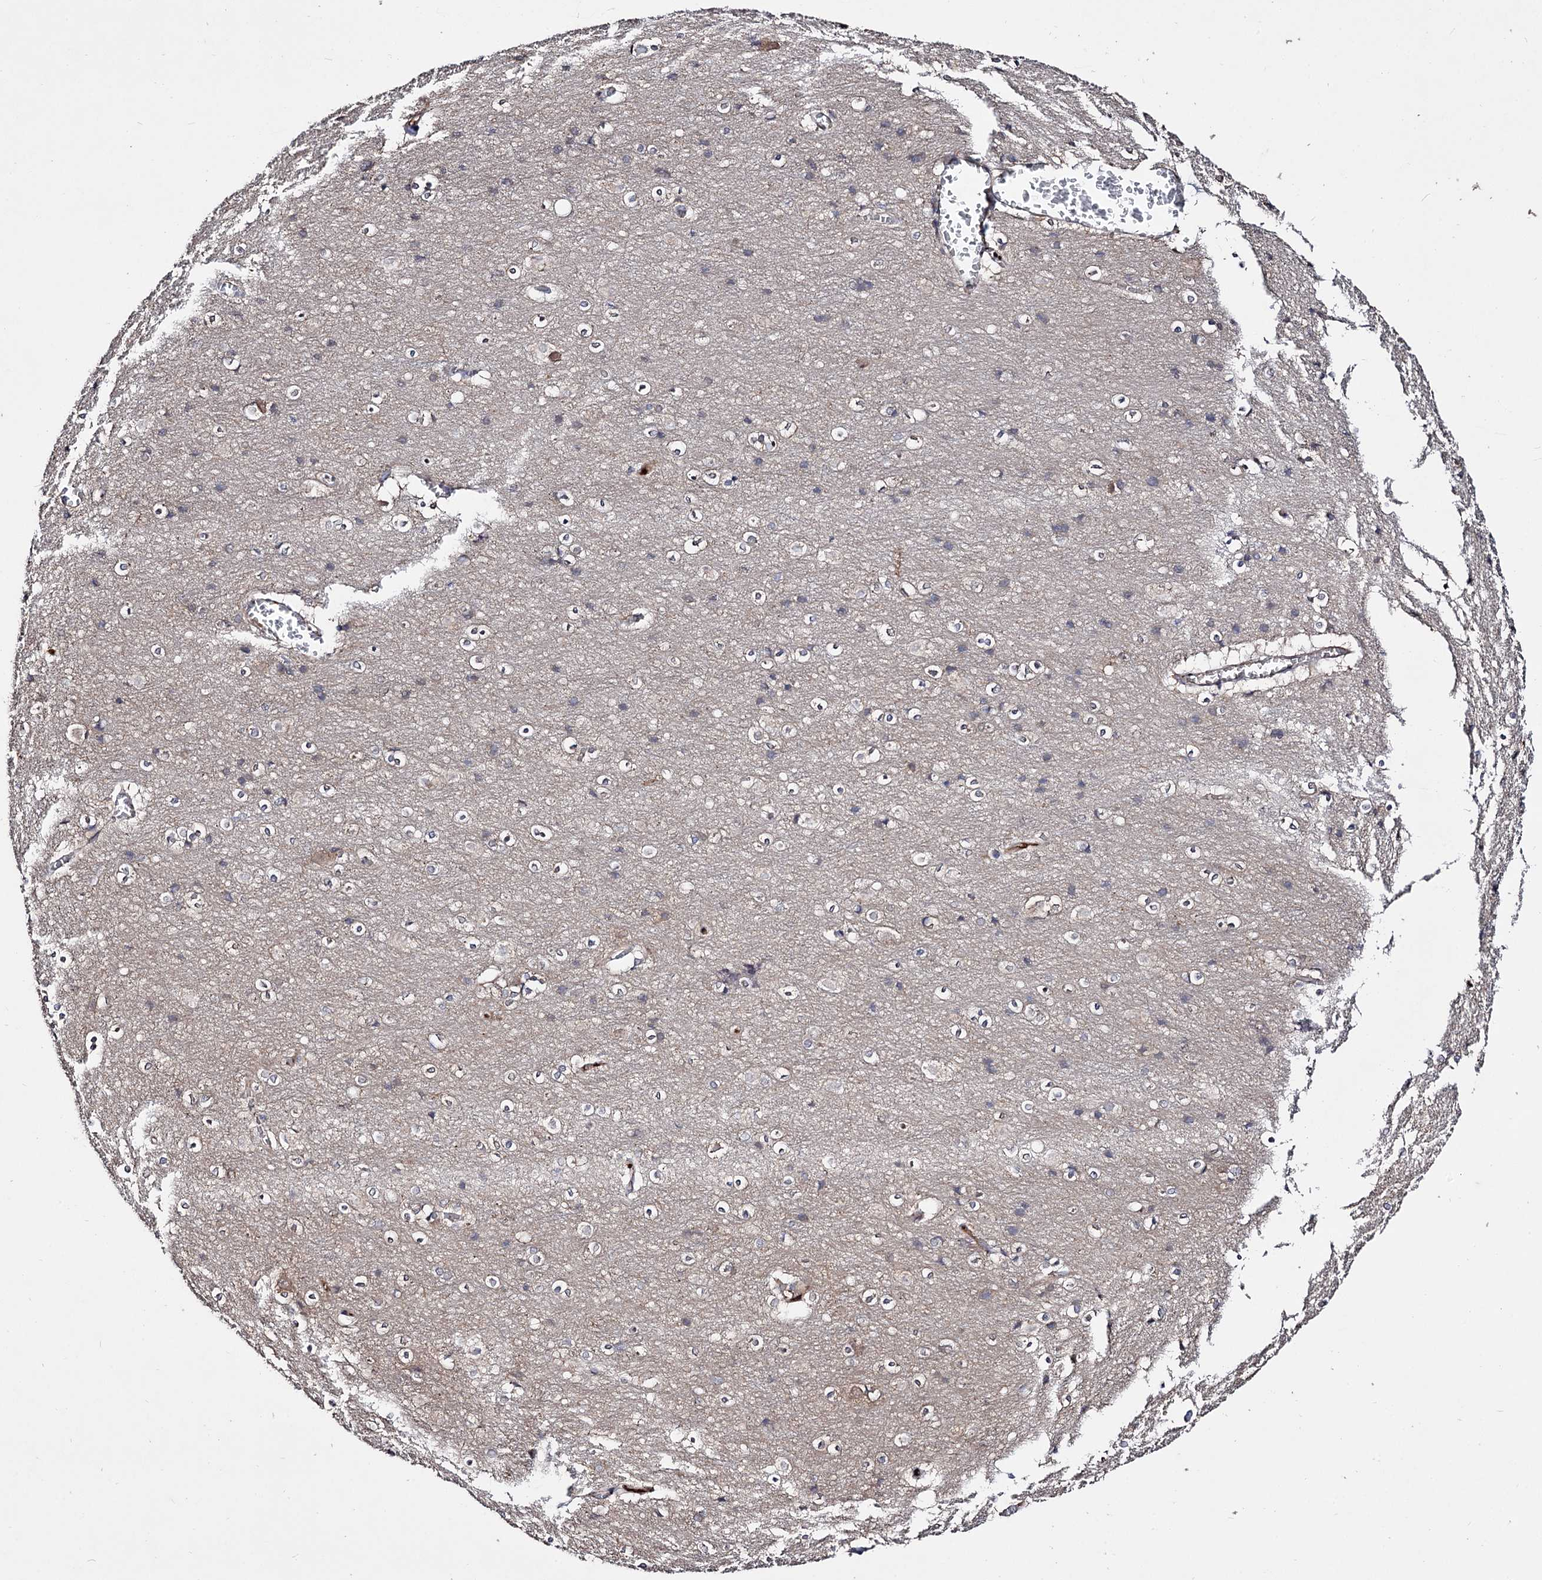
{"staining": {"intensity": "moderate", "quantity": ">75%", "location": "cytoplasmic/membranous"}, "tissue": "cerebral cortex", "cell_type": "Endothelial cells", "image_type": "normal", "snomed": [{"axis": "morphology", "description": "Normal tissue, NOS"}, {"axis": "topography", "description": "Cerebral cortex"}], "caption": "DAB immunohistochemical staining of unremarkable cerebral cortex displays moderate cytoplasmic/membranous protein positivity in about >75% of endothelial cells. (DAB (3,3'-diaminobenzidine) IHC, brown staining for protein, blue staining for nuclei).", "gene": "ARFIP2", "patient": {"sex": "male", "age": 54}}